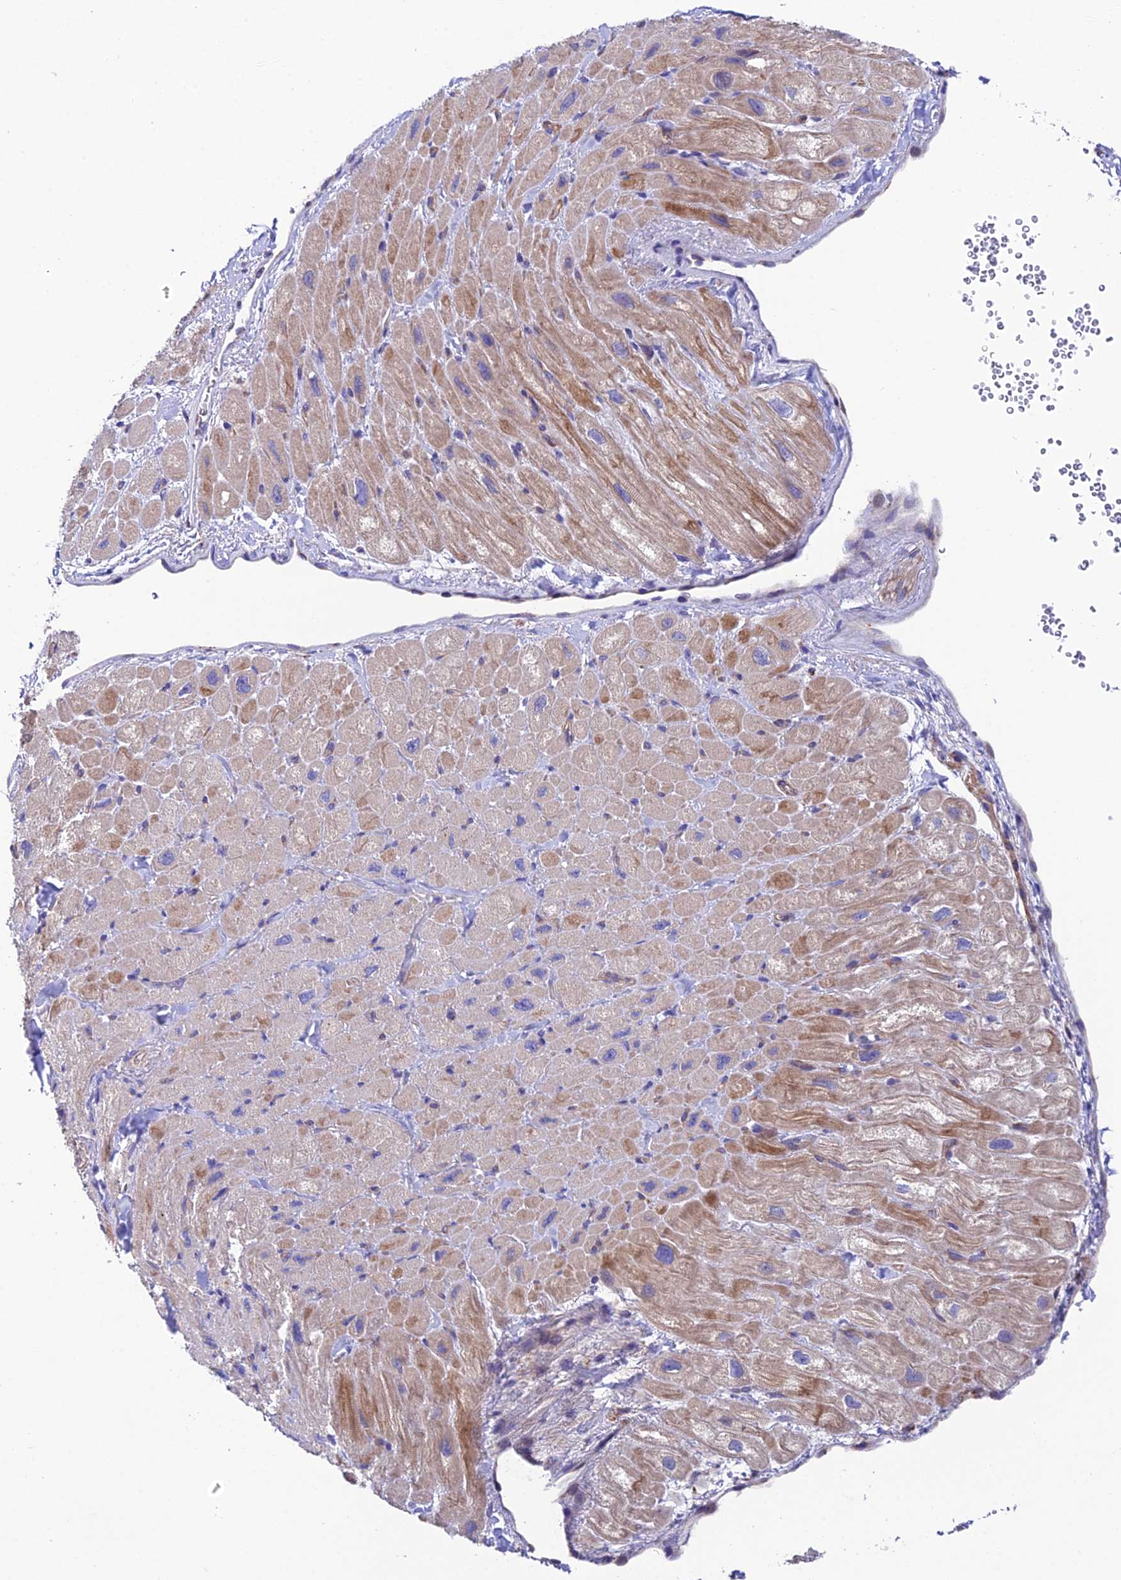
{"staining": {"intensity": "moderate", "quantity": "25%-75%", "location": "cytoplasmic/membranous"}, "tissue": "heart muscle", "cell_type": "Cardiomyocytes", "image_type": "normal", "snomed": [{"axis": "morphology", "description": "Normal tissue, NOS"}, {"axis": "topography", "description": "Heart"}], "caption": "Normal heart muscle reveals moderate cytoplasmic/membranous staining in about 25%-75% of cardiomyocytes, visualized by immunohistochemistry.", "gene": "QRFP", "patient": {"sex": "male", "age": 65}}